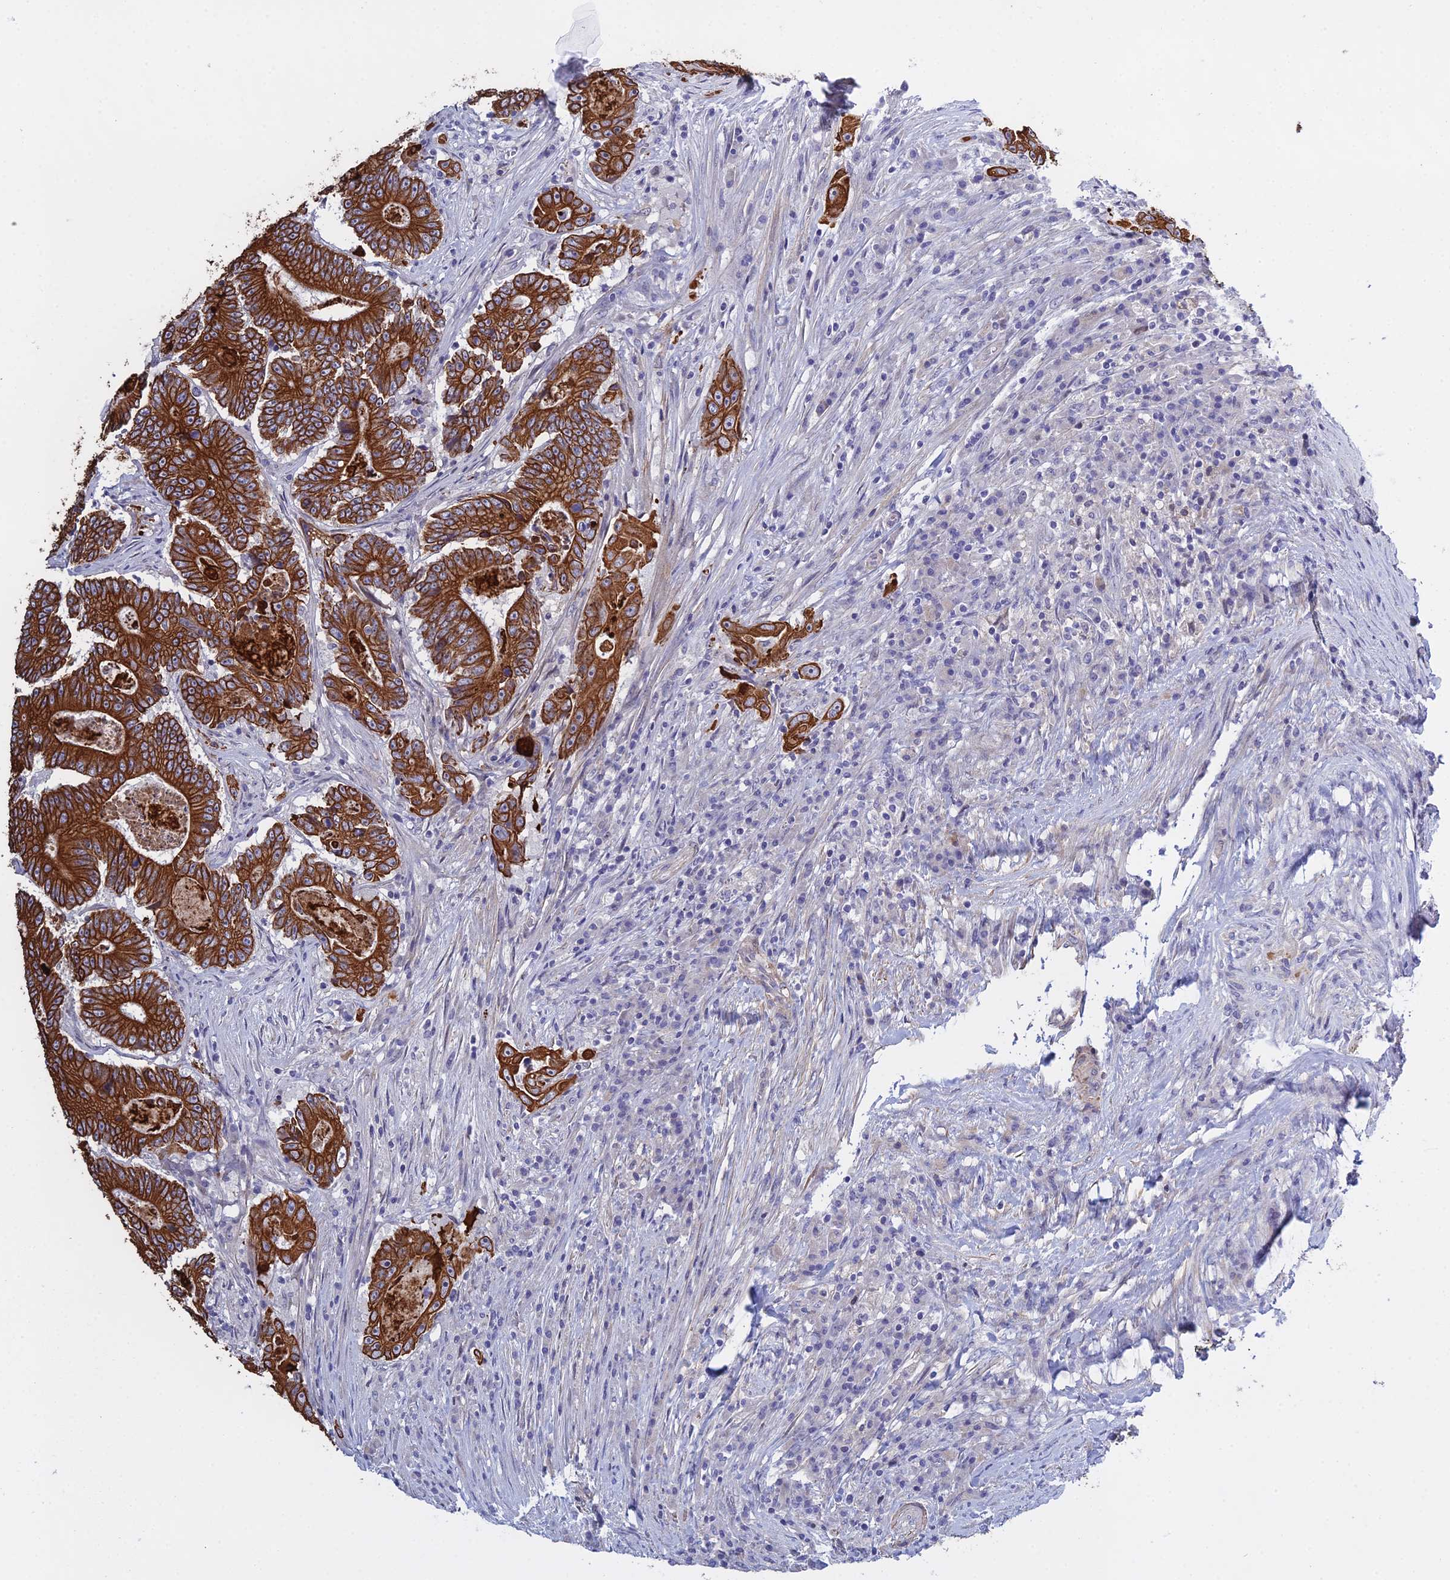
{"staining": {"intensity": "strong", "quantity": ">75%", "location": "cytoplasmic/membranous"}, "tissue": "colorectal cancer", "cell_type": "Tumor cells", "image_type": "cancer", "snomed": [{"axis": "morphology", "description": "Adenocarcinoma, NOS"}, {"axis": "topography", "description": "Colon"}], "caption": "Tumor cells display strong cytoplasmic/membranous staining in about >75% of cells in colorectal adenocarcinoma. (DAB IHC, brown staining for protein, blue staining for nuclei).", "gene": "LZTS2", "patient": {"sex": "male", "age": 83}}